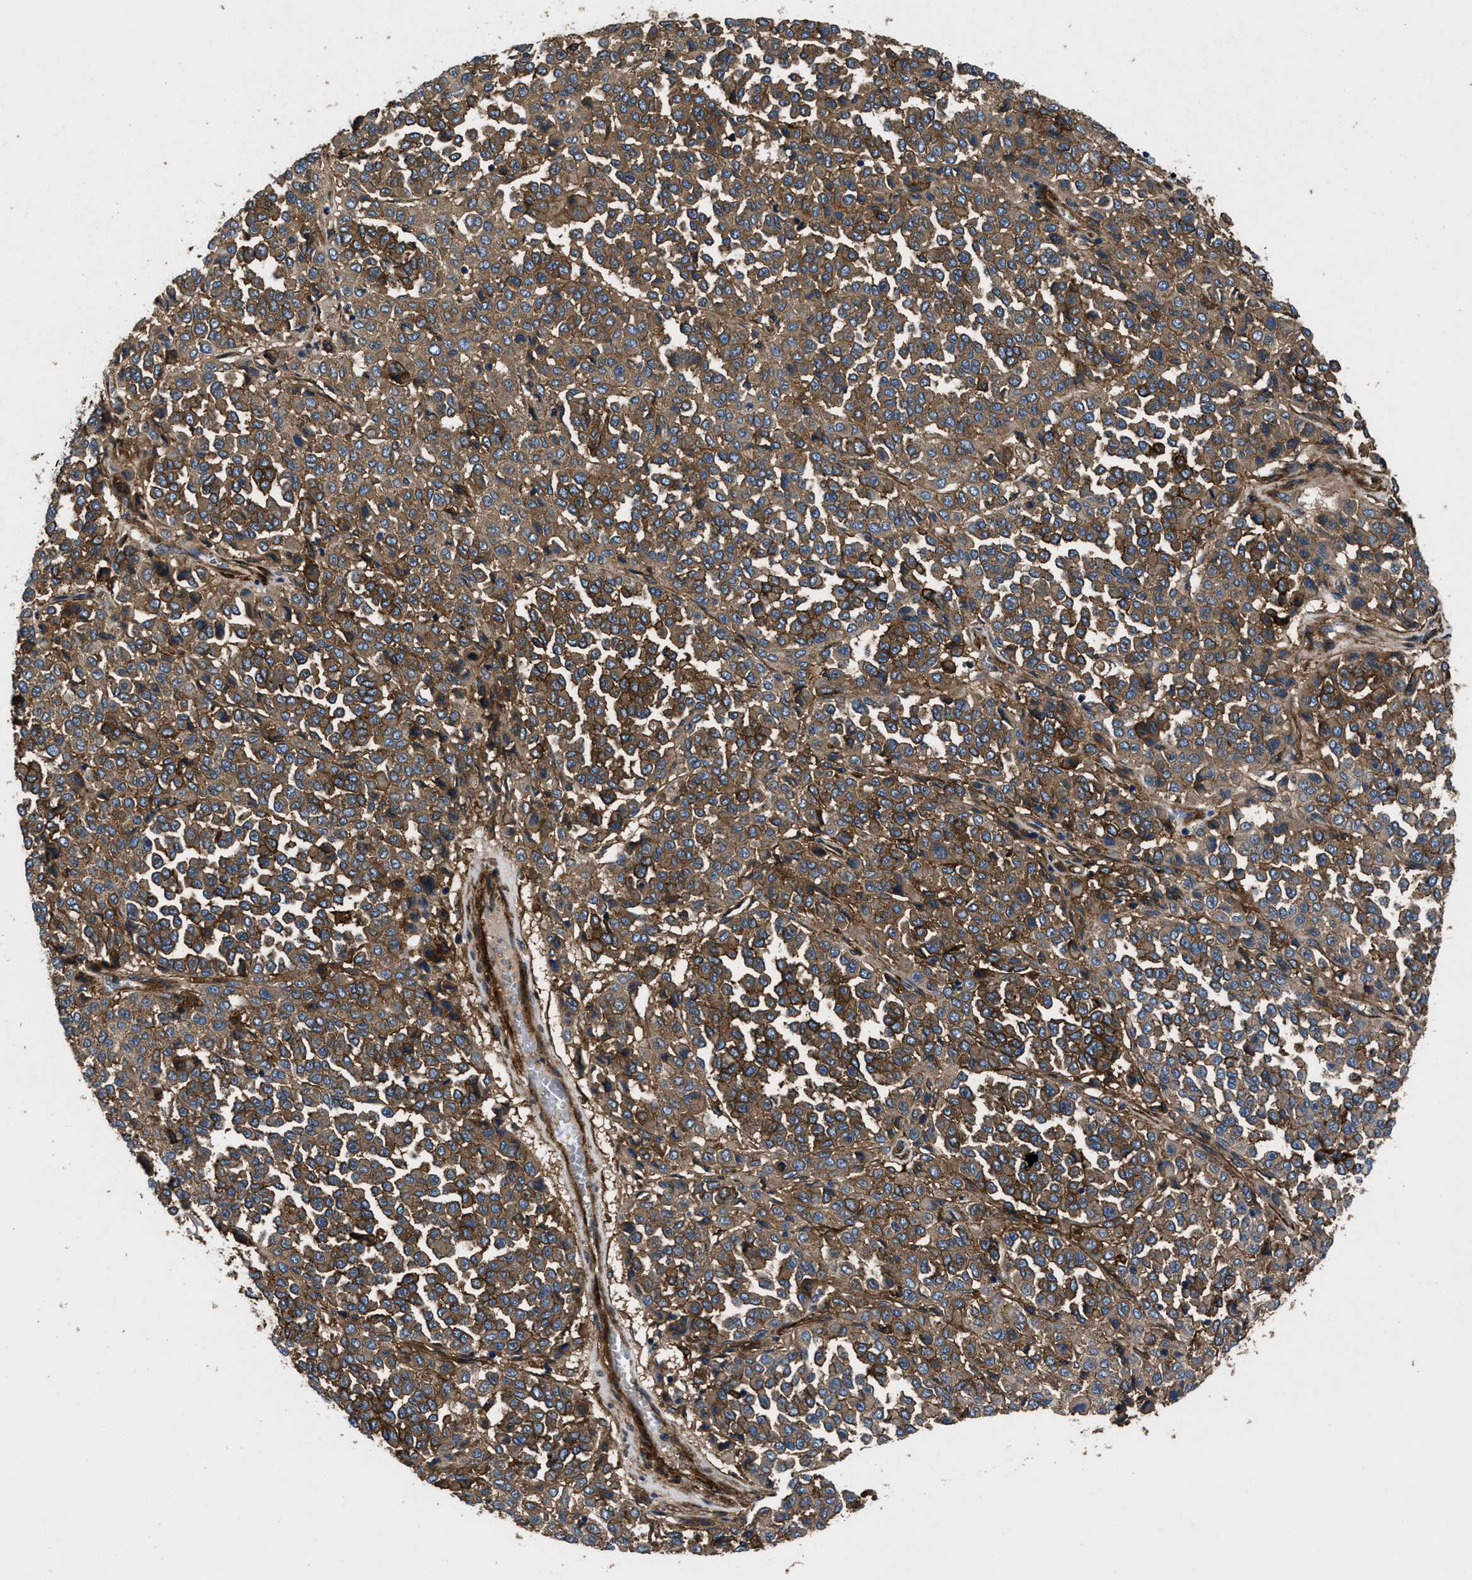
{"staining": {"intensity": "moderate", "quantity": ">75%", "location": "cytoplasmic/membranous"}, "tissue": "melanoma", "cell_type": "Tumor cells", "image_type": "cancer", "snomed": [{"axis": "morphology", "description": "Malignant melanoma, Metastatic site"}, {"axis": "topography", "description": "Pancreas"}], "caption": "Immunohistochemistry image of human malignant melanoma (metastatic site) stained for a protein (brown), which reveals medium levels of moderate cytoplasmic/membranous staining in about >75% of tumor cells.", "gene": "CD276", "patient": {"sex": "female", "age": 30}}